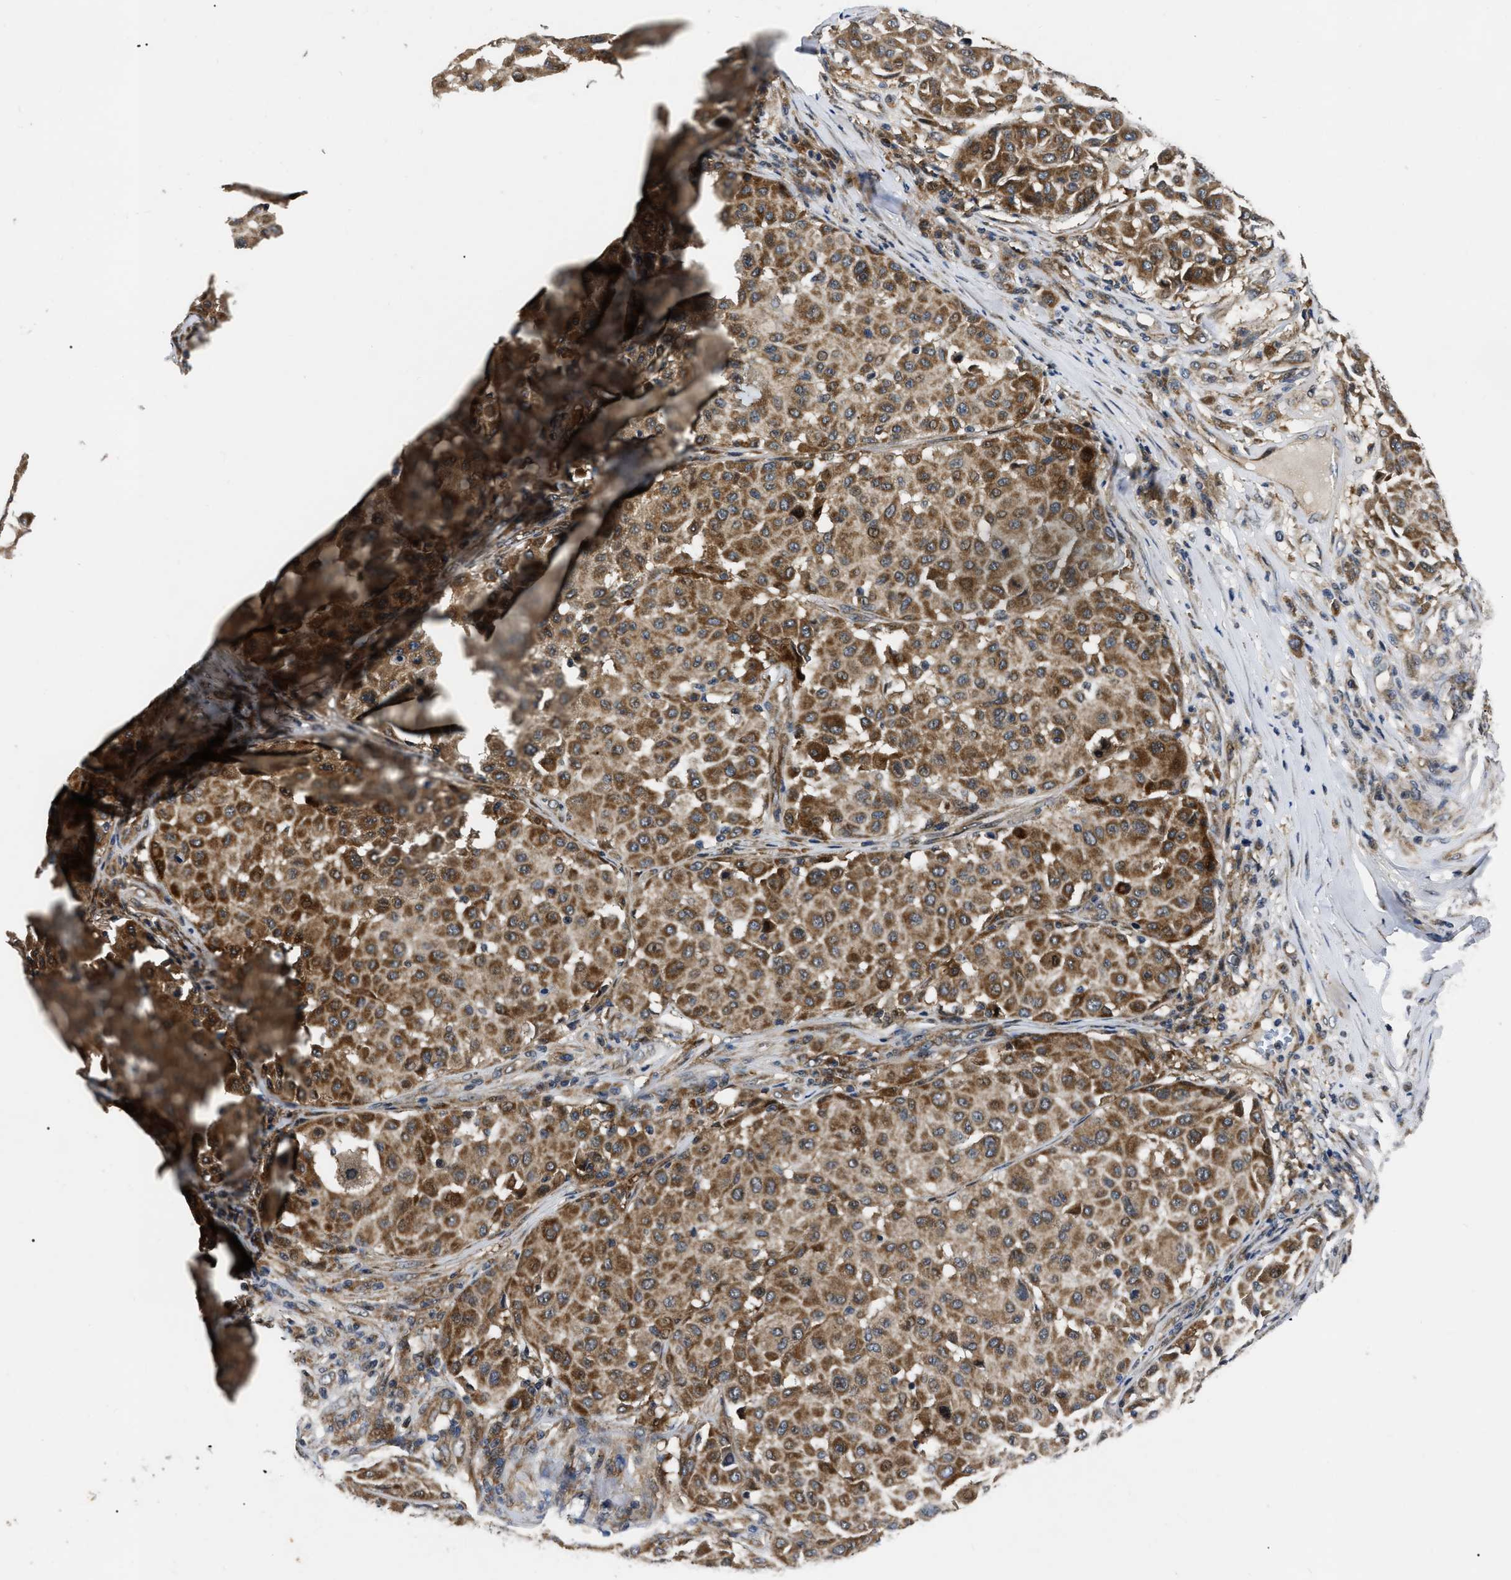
{"staining": {"intensity": "moderate", "quantity": ">75%", "location": "cytoplasmic/membranous"}, "tissue": "melanoma", "cell_type": "Tumor cells", "image_type": "cancer", "snomed": [{"axis": "morphology", "description": "Malignant melanoma, Metastatic site"}, {"axis": "topography", "description": "Soft tissue"}], "caption": "Melanoma stained with a protein marker exhibits moderate staining in tumor cells.", "gene": "PPWD1", "patient": {"sex": "male", "age": 41}}